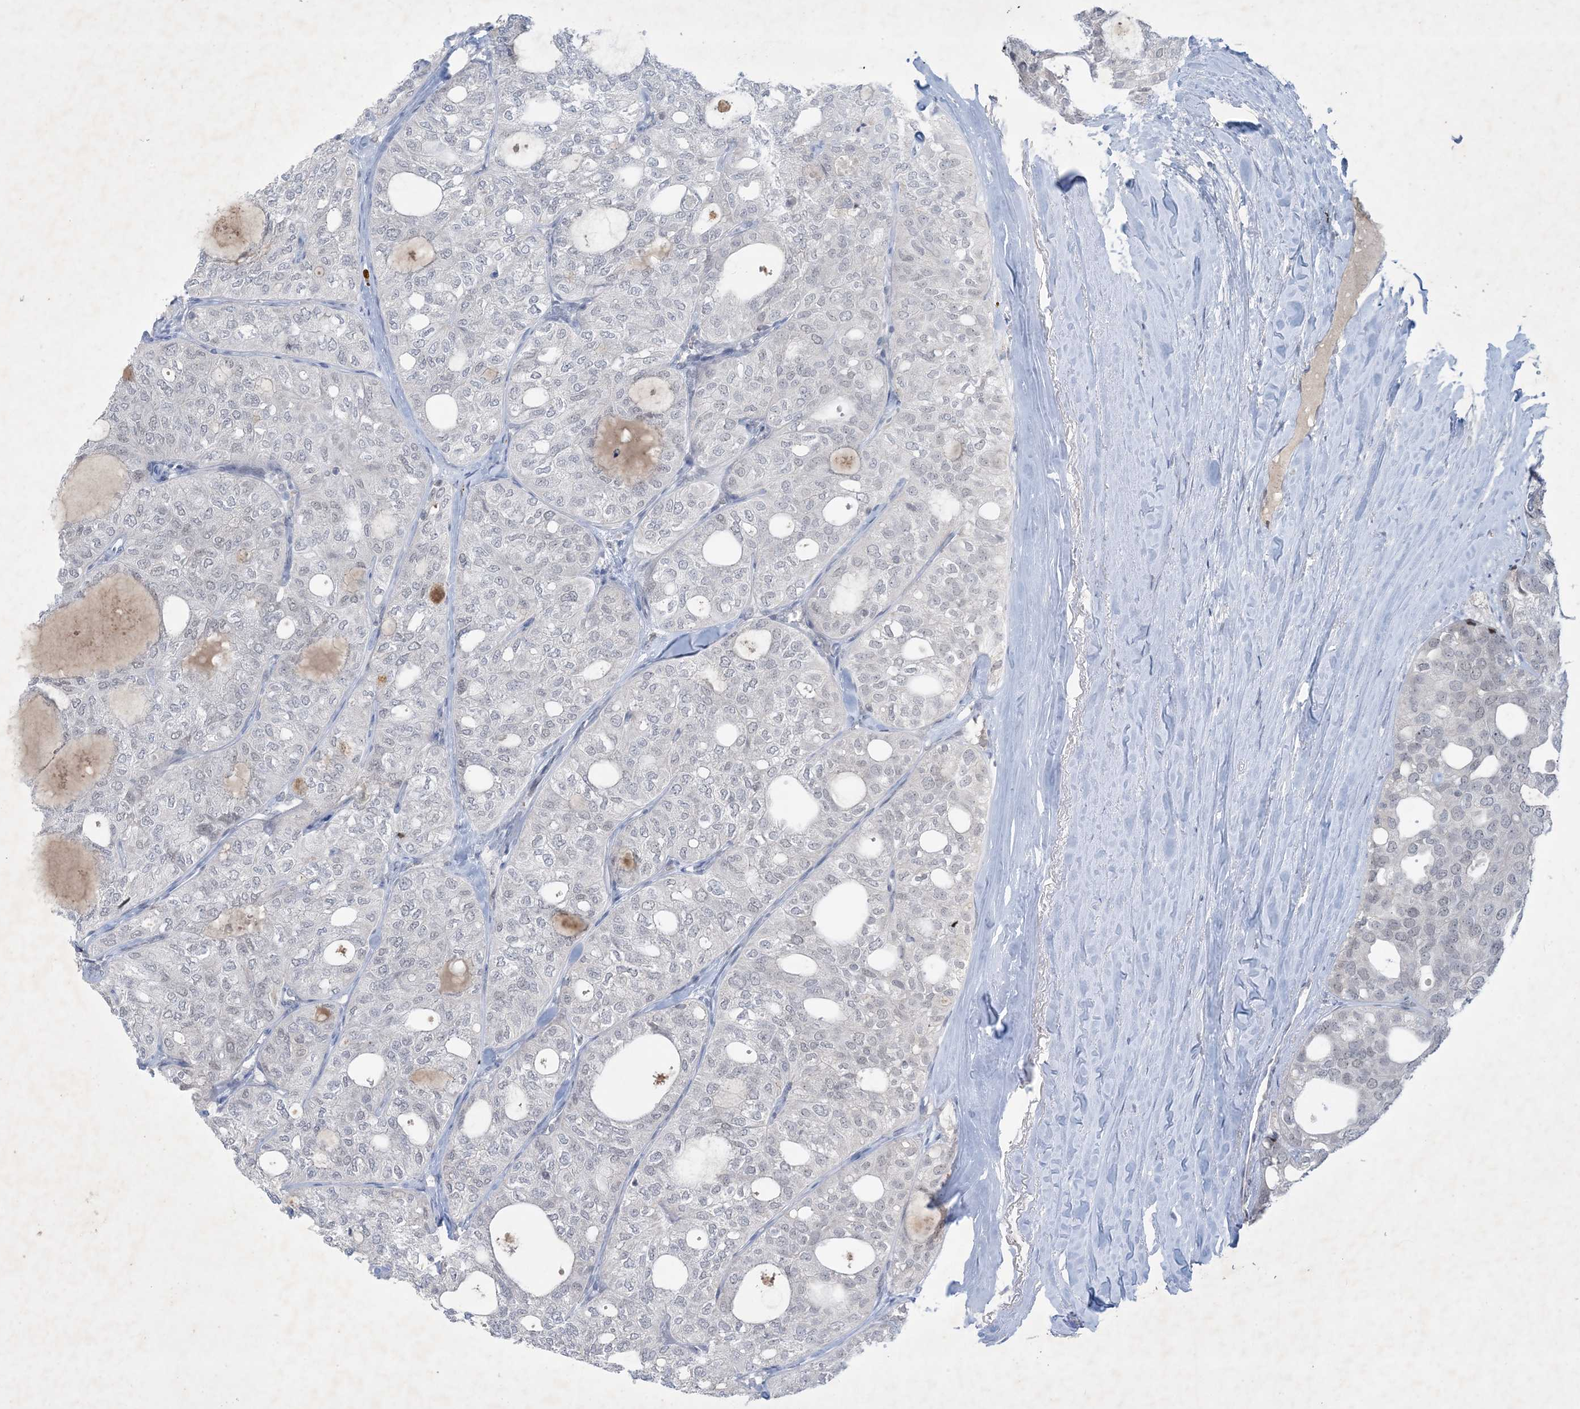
{"staining": {"intensity": "weak", "quantity": "<25%", "location": "nuclear"}, "tissue": "thyroid cancer", "cell_type": "Tumor cells", "image_type": "cancer", "snomed": [{"axis": "morphology", "description": "Follicular adenoma carcinoma, NOS"}, {"axis": "topography", "description": "Thyroid gland"}], "caption": "A histopathology image of human follicular adenoma carcinoma (thyroid) is negative for staining in tumor cells. (Brightfield microscopy of DAB (3,3'-diaminobenzidine) immunohistochemistry (IHC) at high magnification).", "gene": "ZNF674", "patient": {"sex": "male", "age": 75}}